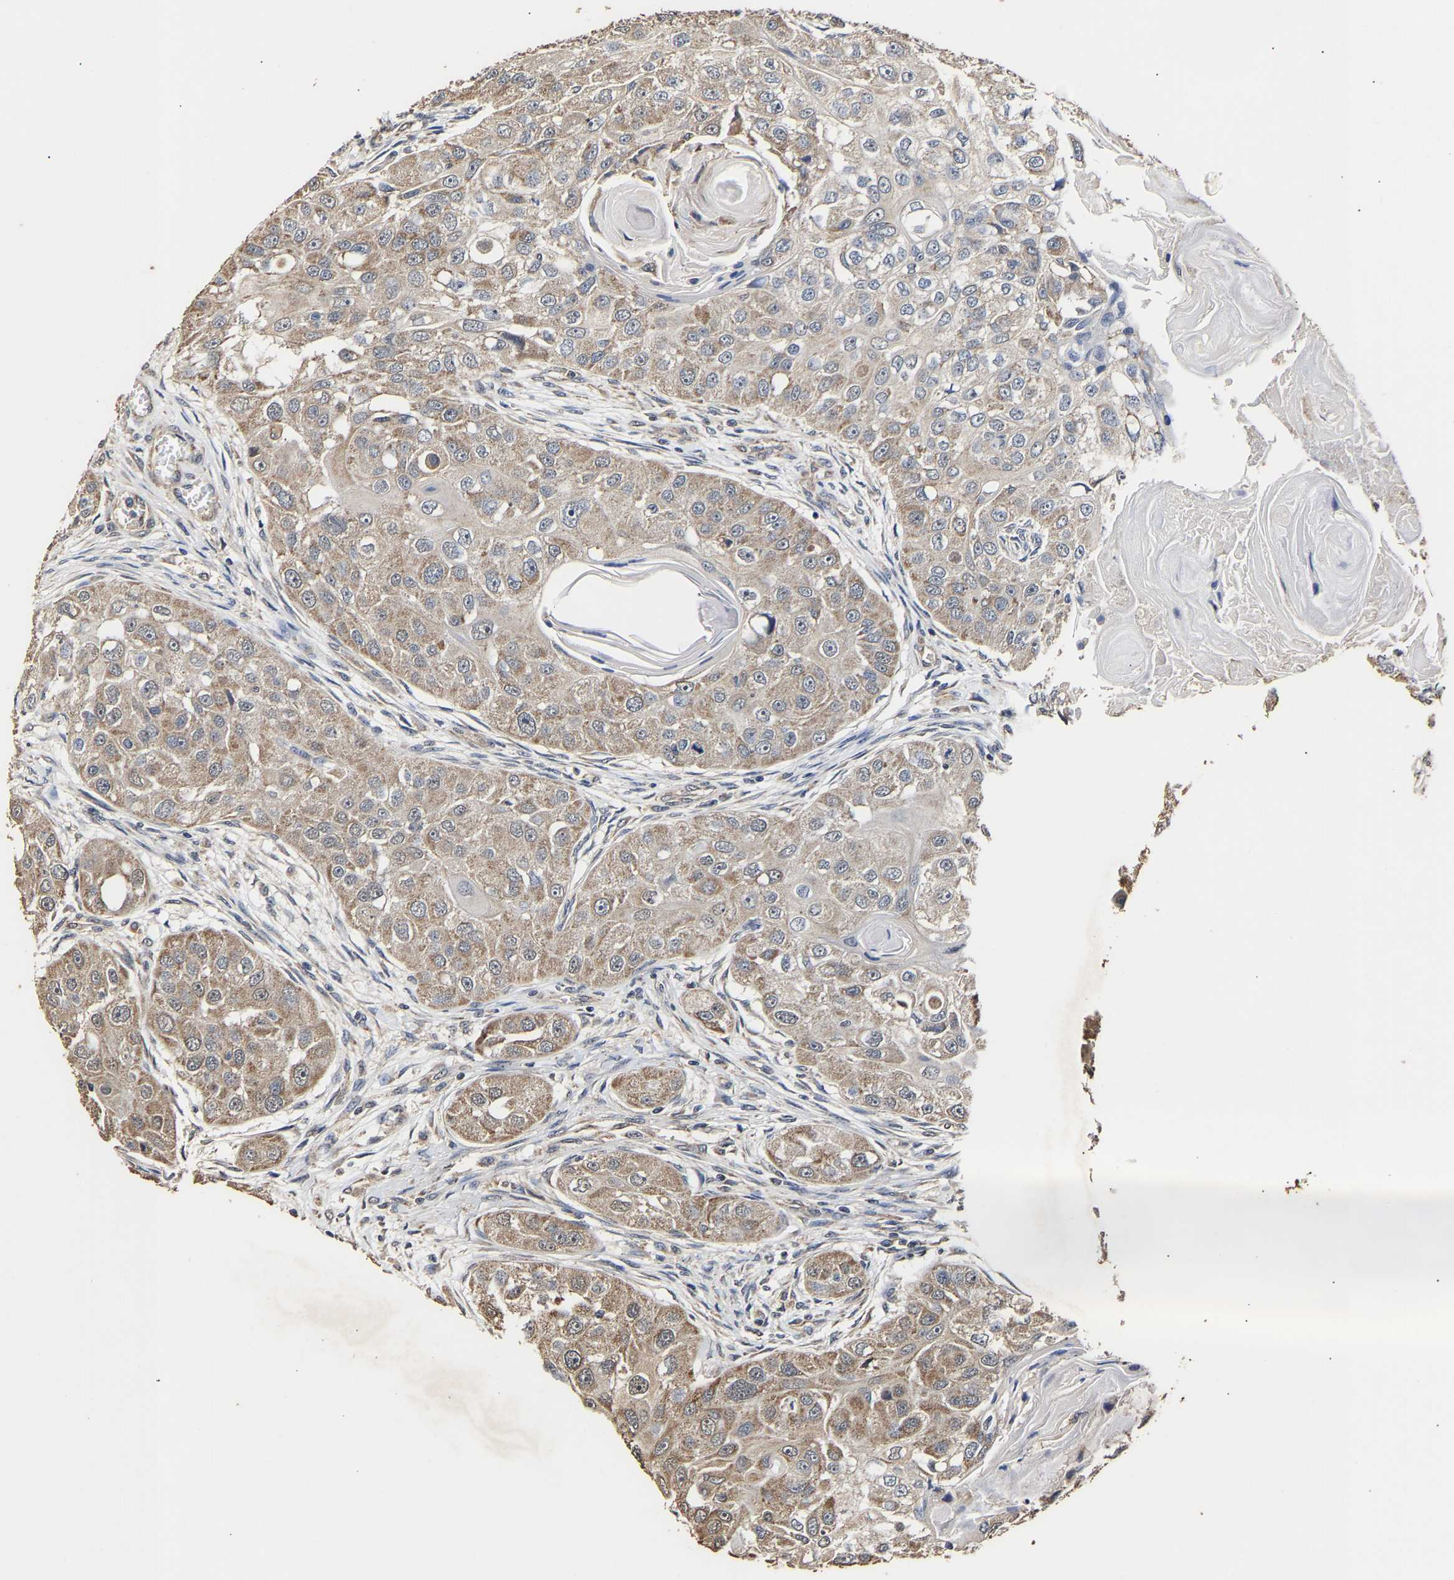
{"staining": {"intensity": "moderate", "quantity": ">75%", "location": "cytoplasmic/membranous"}, "tissue": "head and neck cancer", "cell_type": "Tumor cells", "image_type": "cancer", "snomed": [{"axis": "morphology", "description": "Normal tissue, NOS"}, {"axis": "morphology", "description": "Squamous cell carcinoma, NOS"}, {"axis": "topography", "description": "Skeletal muscle"}, {"axis": "topography", "description": "Head-Neck"}], "caption": "IHC (DAB) staining of human head and neck cancer exhibits moderate cytoplasmic/membranous protein expression in about >75% of tumor cells.", "gene": "ZNF26", "patient": {"sex": "male", "age": 51}}